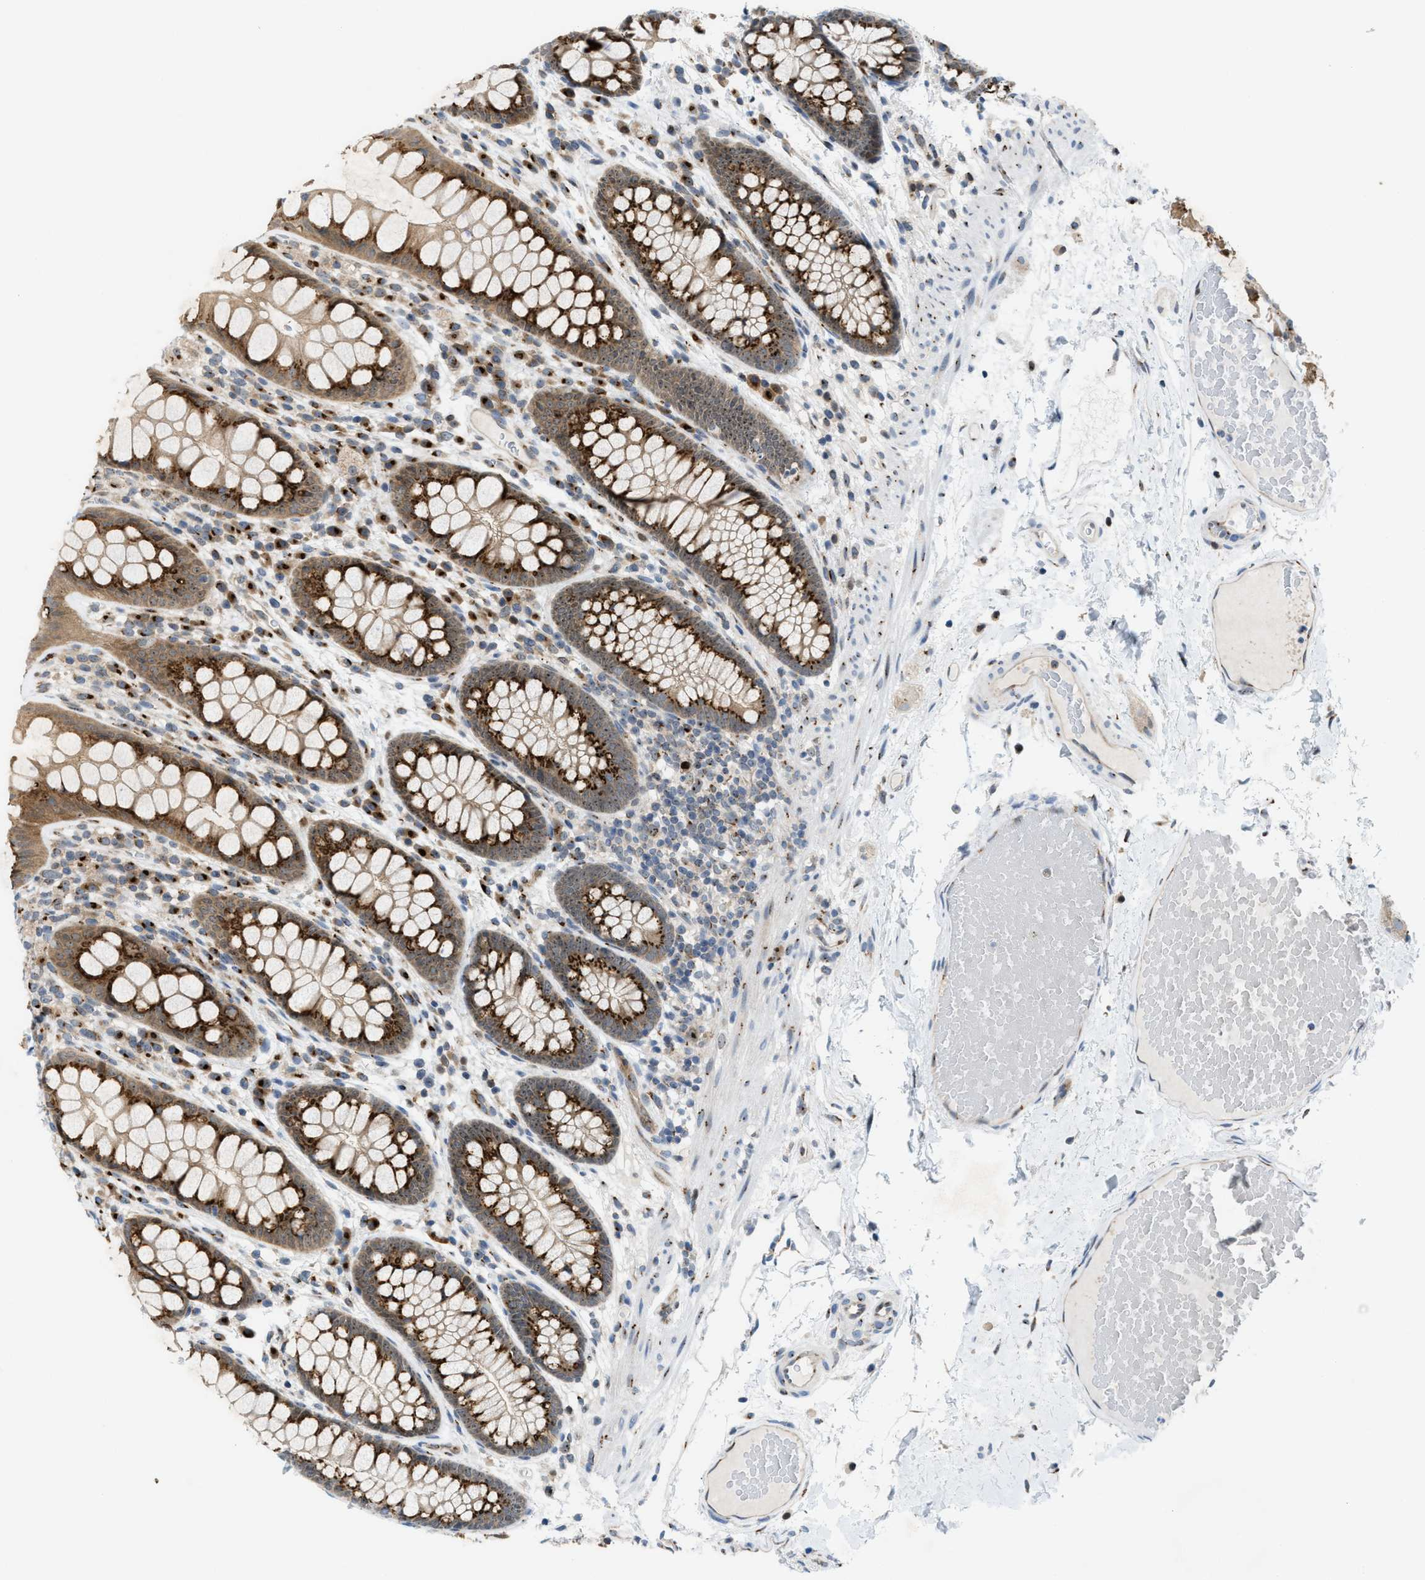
{"staining": {"intensity": "moderate", "quantity": ">75%", "location": "cytoplasmic/membranous"}, "tissue": "colon", "cell_type": "Endothelial cells", "image_type": "normal", "snomed": [{"axis": "morphology", "description": "Normal tissue, NOS"}, {"axis": "topography", "description": "Colon"}], "caption": "Brown immunohistochemical staining in benign human colon displays moderate cytoplasmic/membranous staining in approximately >75% of endothelial cells.", "gene": "SLC38A10", "patient": {"sex": "female", "age": 56}}